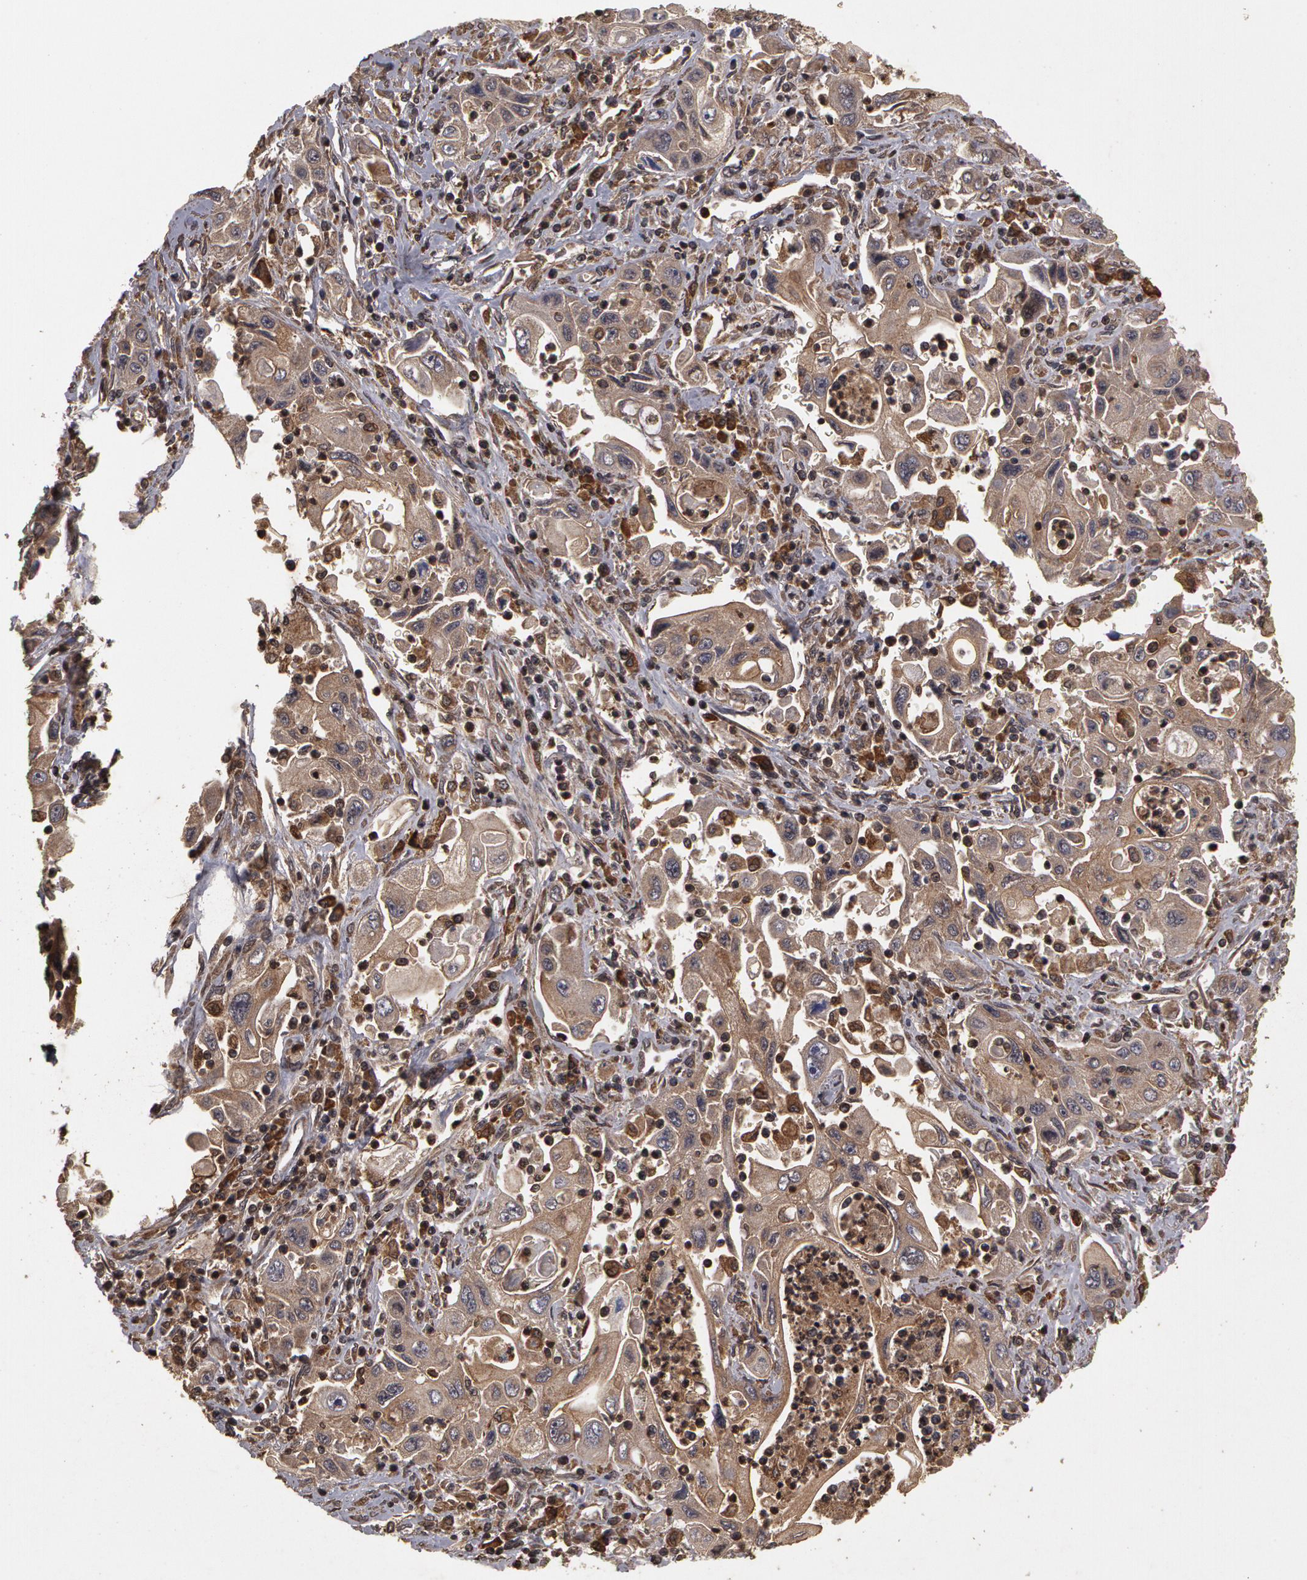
{"staining": {"intensity": "weak", "quantity": ">75%", "location": "cytoplasmic/membranous"}, "tissue": "pancreatic cancer", "cell_type": "Tumor cells", "image_type": "cancer", "snomed": [{"axis": "morphology", "description": "Adenocarcinoma, NOS"}, {"axis": "topography", "description": "Pancreas"}], "caption": "Immunohistochemistry staining of adenocarcinoma (pancreatic), which exhibits low levels of weak cytoplasmic/membranous positivity in approximately >75% of tumor cells indicating weak cytoplasmic/membranous protein expression. The staining was performed using DAB (brown) for protein detection and nuclei were counterstained in hematoxylin (blue).", "gene": "CALR", "patient": {"sex": "male", "age": 70}}